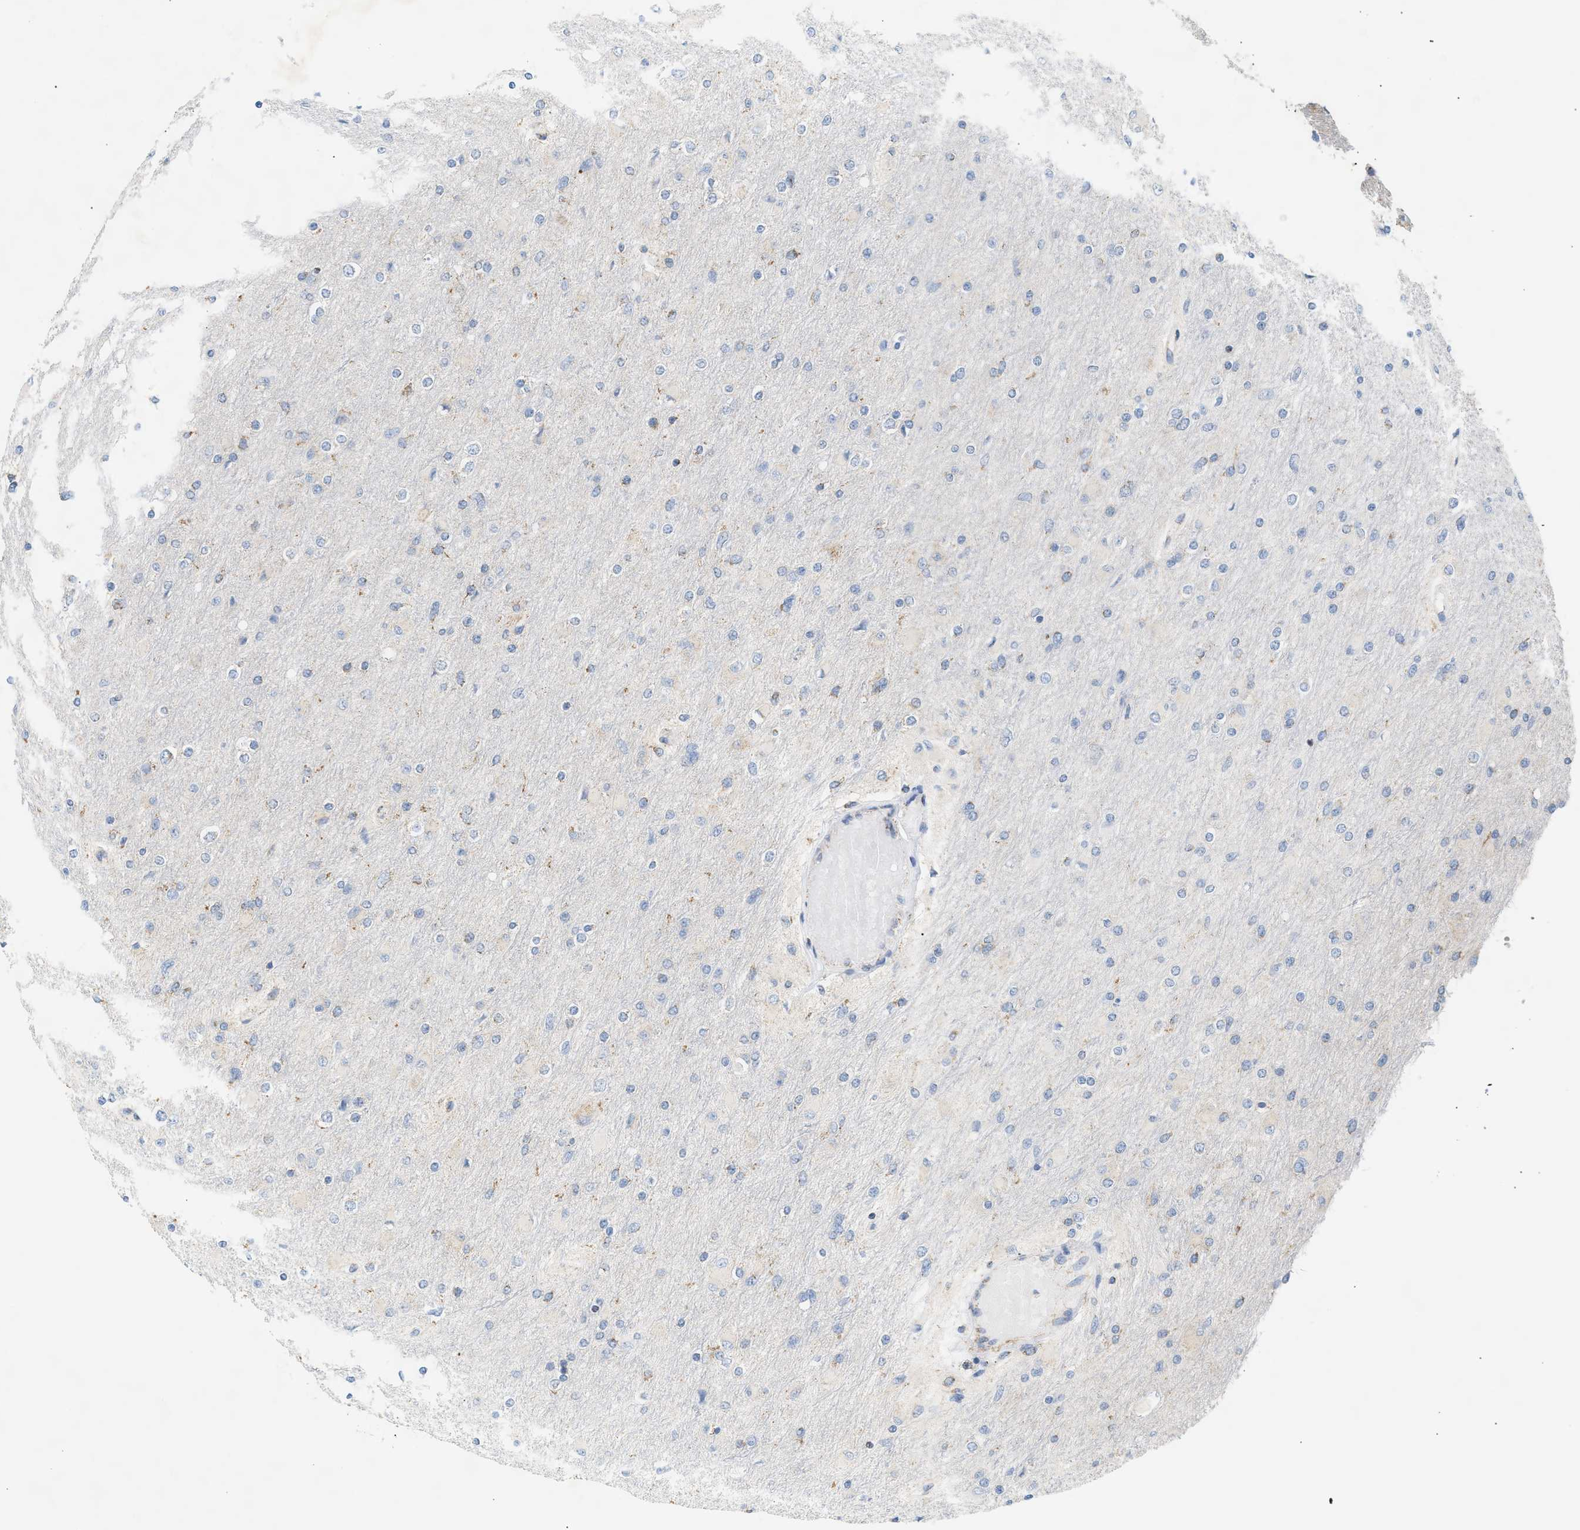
{"staining": {"intensity": "negative", "quantity": "none", "location": "none"}, "tissue": "glioma", "cell_type": "Tumor cells", "image_type": "cancer", "snomed": [{"axis": "morphology", "description": "Glioma, malignant, High grade"}, {"axis": "topography", "description": "Cerebral cortex"}], "caption": "An image of human malignant high-grade glioma is negative for staining in tumor cells.", "gene": "OGDH", "patient": {"sex": "female", "age": 36}}